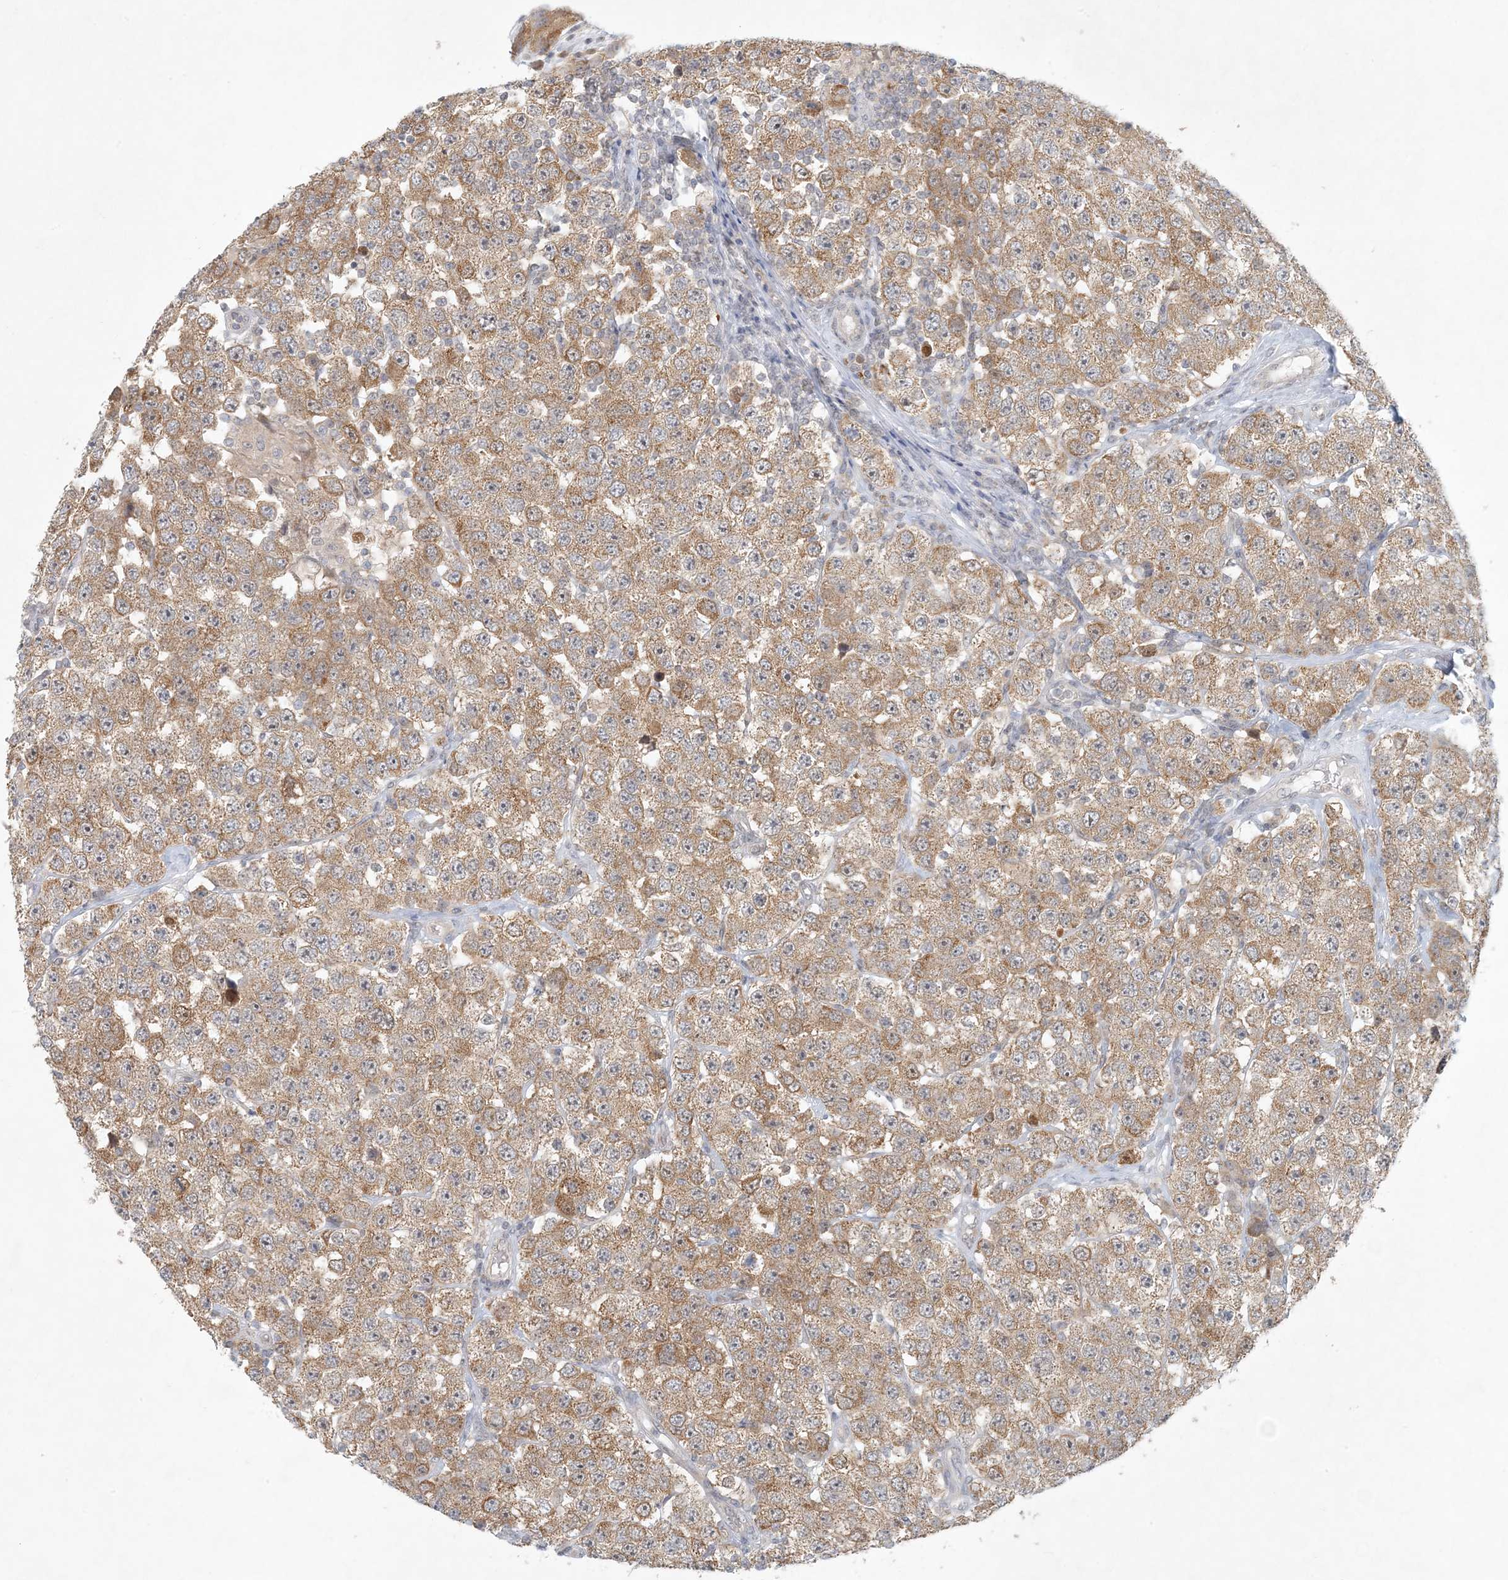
{"staining": {"intensity": "moderate", "quantity": ">75%", "location": "cytoplasmic/membranous"}, "tissue": "testis cancer", "cell_type": "Tumor cells", "image_type": "cancer", "snomed": [{"axis": "morphology", "description": "Seminoma, NOS"}, {"axis": "topography", "description": "Testis"}], "caption": "The immunohistochemical stain shows moderate cytoplasmic/membranous positivity in tumor cells of testis cancer (seminoma) tissue. The staining was performed using DAB (3,3'-diaminobenzidine) to visualize the protein expression in brown, while the nuclei were stained in blue with hematoxylin (Magnification: 20x).", "gene": "OBI1", "patient": {"sex": "male", "age": 28}}